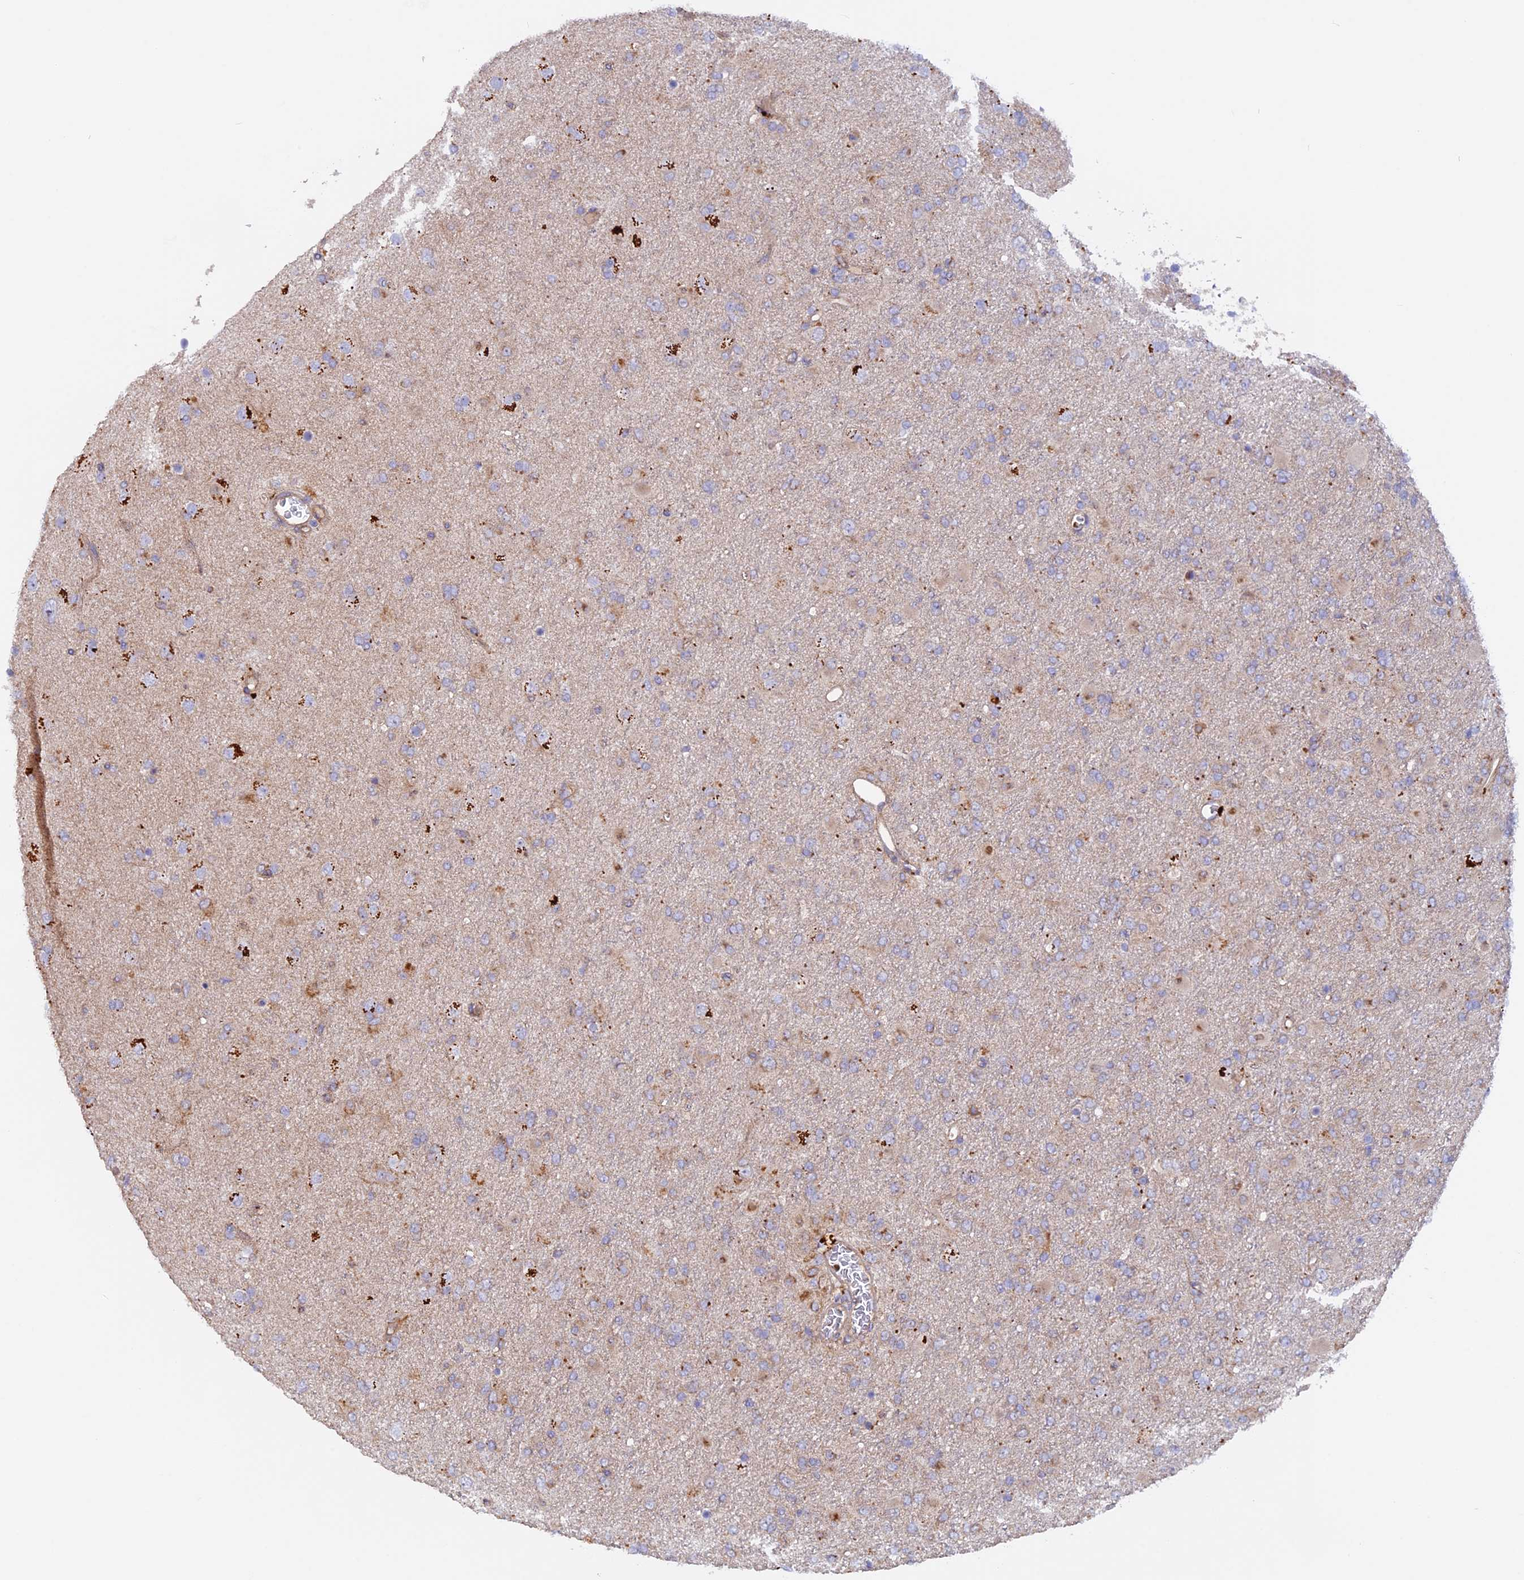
{"staining": {"intensity": "negative", "quantity": "none", "location": "none"}, "tissue": "glioma", "cell_type": "Tumor cells", "image_type": "cancer", "snomed": [{"axis": "morphology", "description": "Glioma, malignant, Low grade"}, {"axis": "topography", "description": "Brain"}], "caption": "Immunohistochemistry of human malignant glioma (low-grade) demonstrates no positivity in tumor cells.", "gene": "DUS3L", "patient": {"sex": "male", "age": 65}}